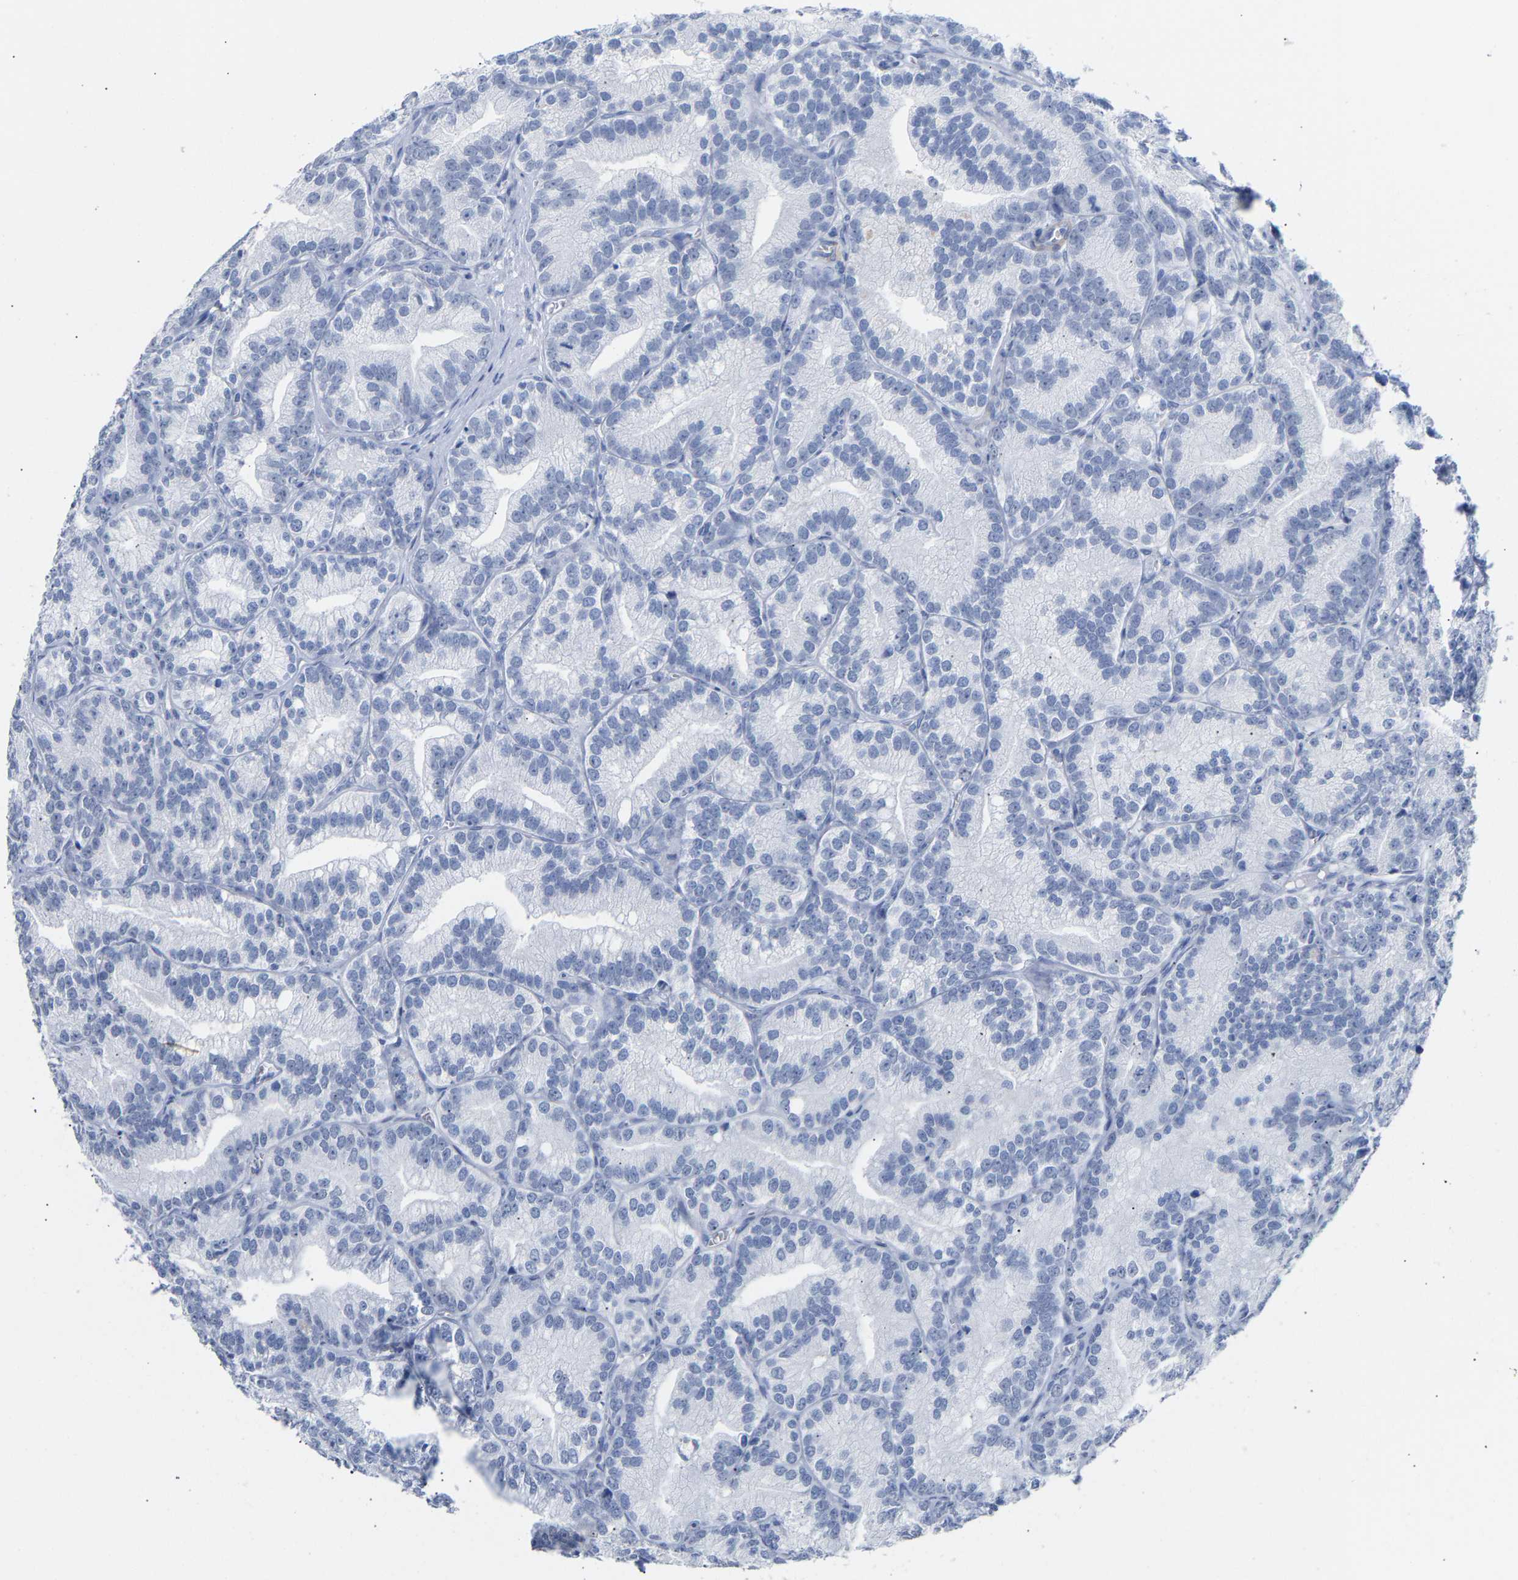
{"staining": {"intensity": "negative", "quantity": "none", "location": "none"}, "tissue": "prostate cancer", "cell_type": "Tumor cells", "image_type": "cancer", "snomed": [{"axis": "morphology", "description": "Adenocarcinoma, Low grade"}, {"axis": "topography", "description": "Prostate"}], "caption": "A high-resolution histopathology image shows immunohistochemistry staining of prostate cancer (adenocarcinoma (low-grade)), which exhibits no significant expression in tumor cells.", "gene": "AMPH", "patient": {"sex": "male", "age": 89}}